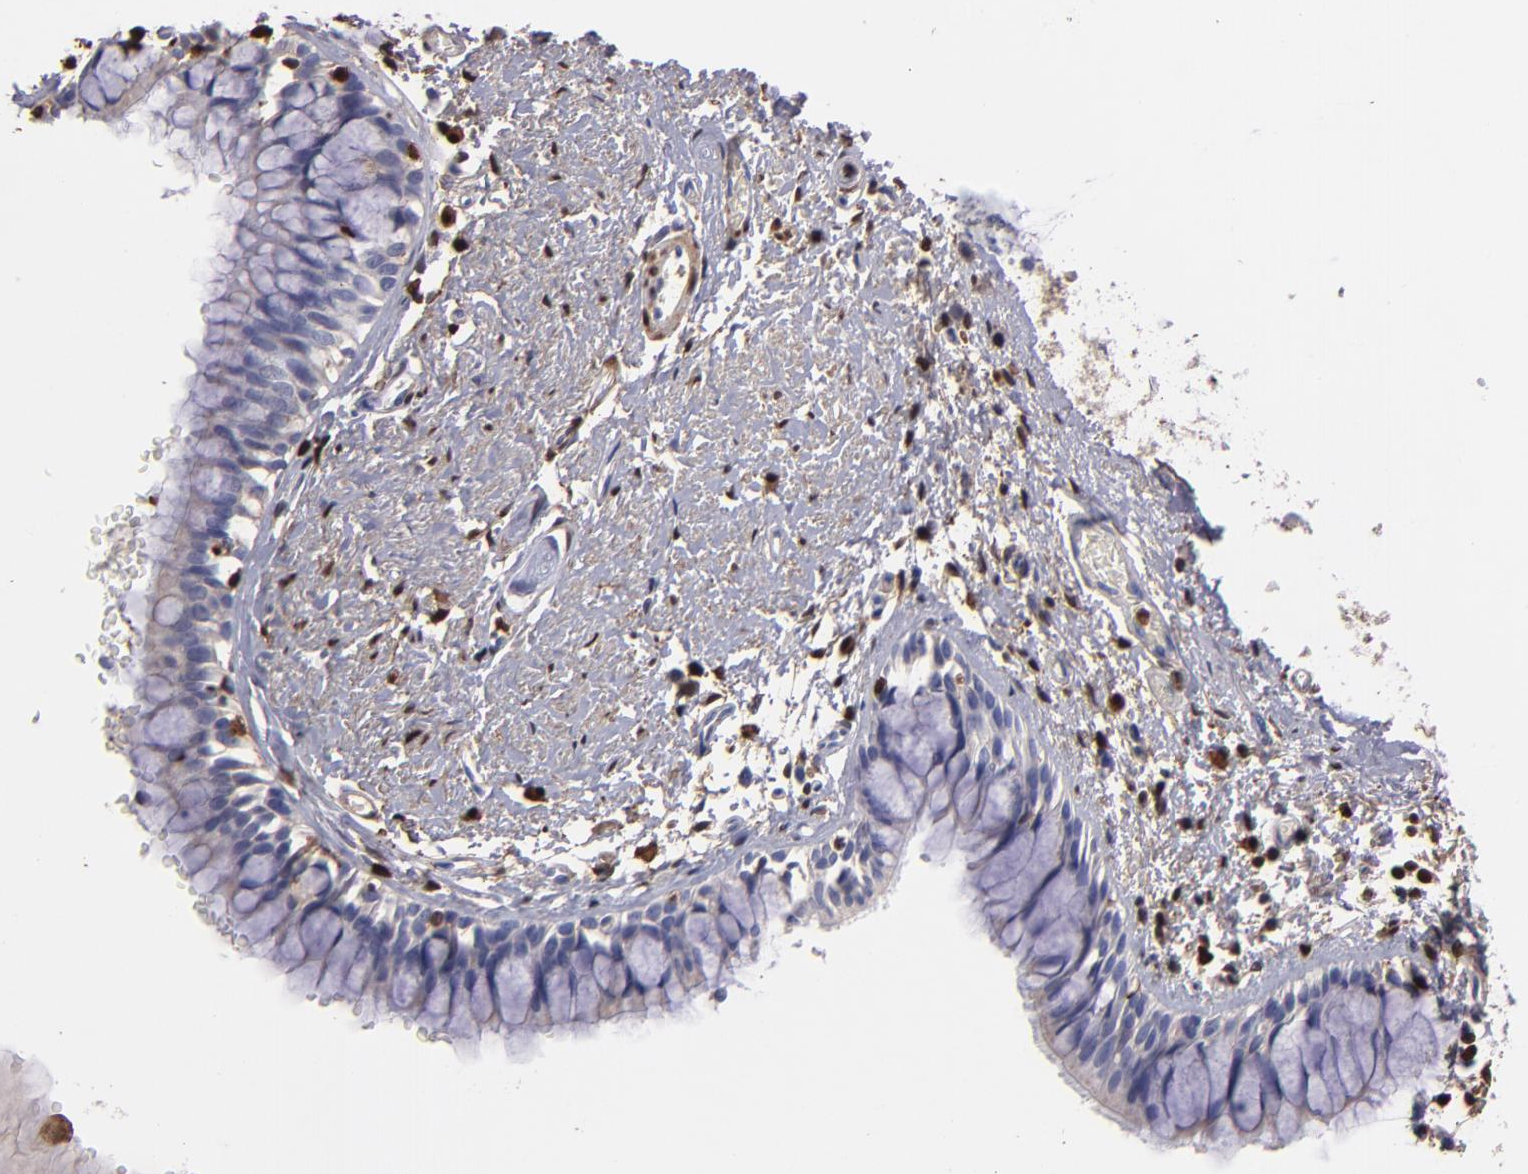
{"staining": {"intensity": "negative", "quantity": "none", "location": "none"}, "tissue": "bronchus", "cell_type": "Respiratory epithelial cells", "image_type": "normal", "snomed": [{"axis": "morphology", "description": "Normal tissue, NOS"}, {"axis": "topography", "description": "Lymph node of abdomen"}, {"axis": "topography", "description": "Lymph node of pelvis"}], "caption": "Respiratory epithelial cells are negative for protein expression in normal human bronchus. (Immunohistochemistry (ihc), brightfield microscopy, high magnification).", "gene": "S100A4", "patient": {"sex": "female", "age": 65}}